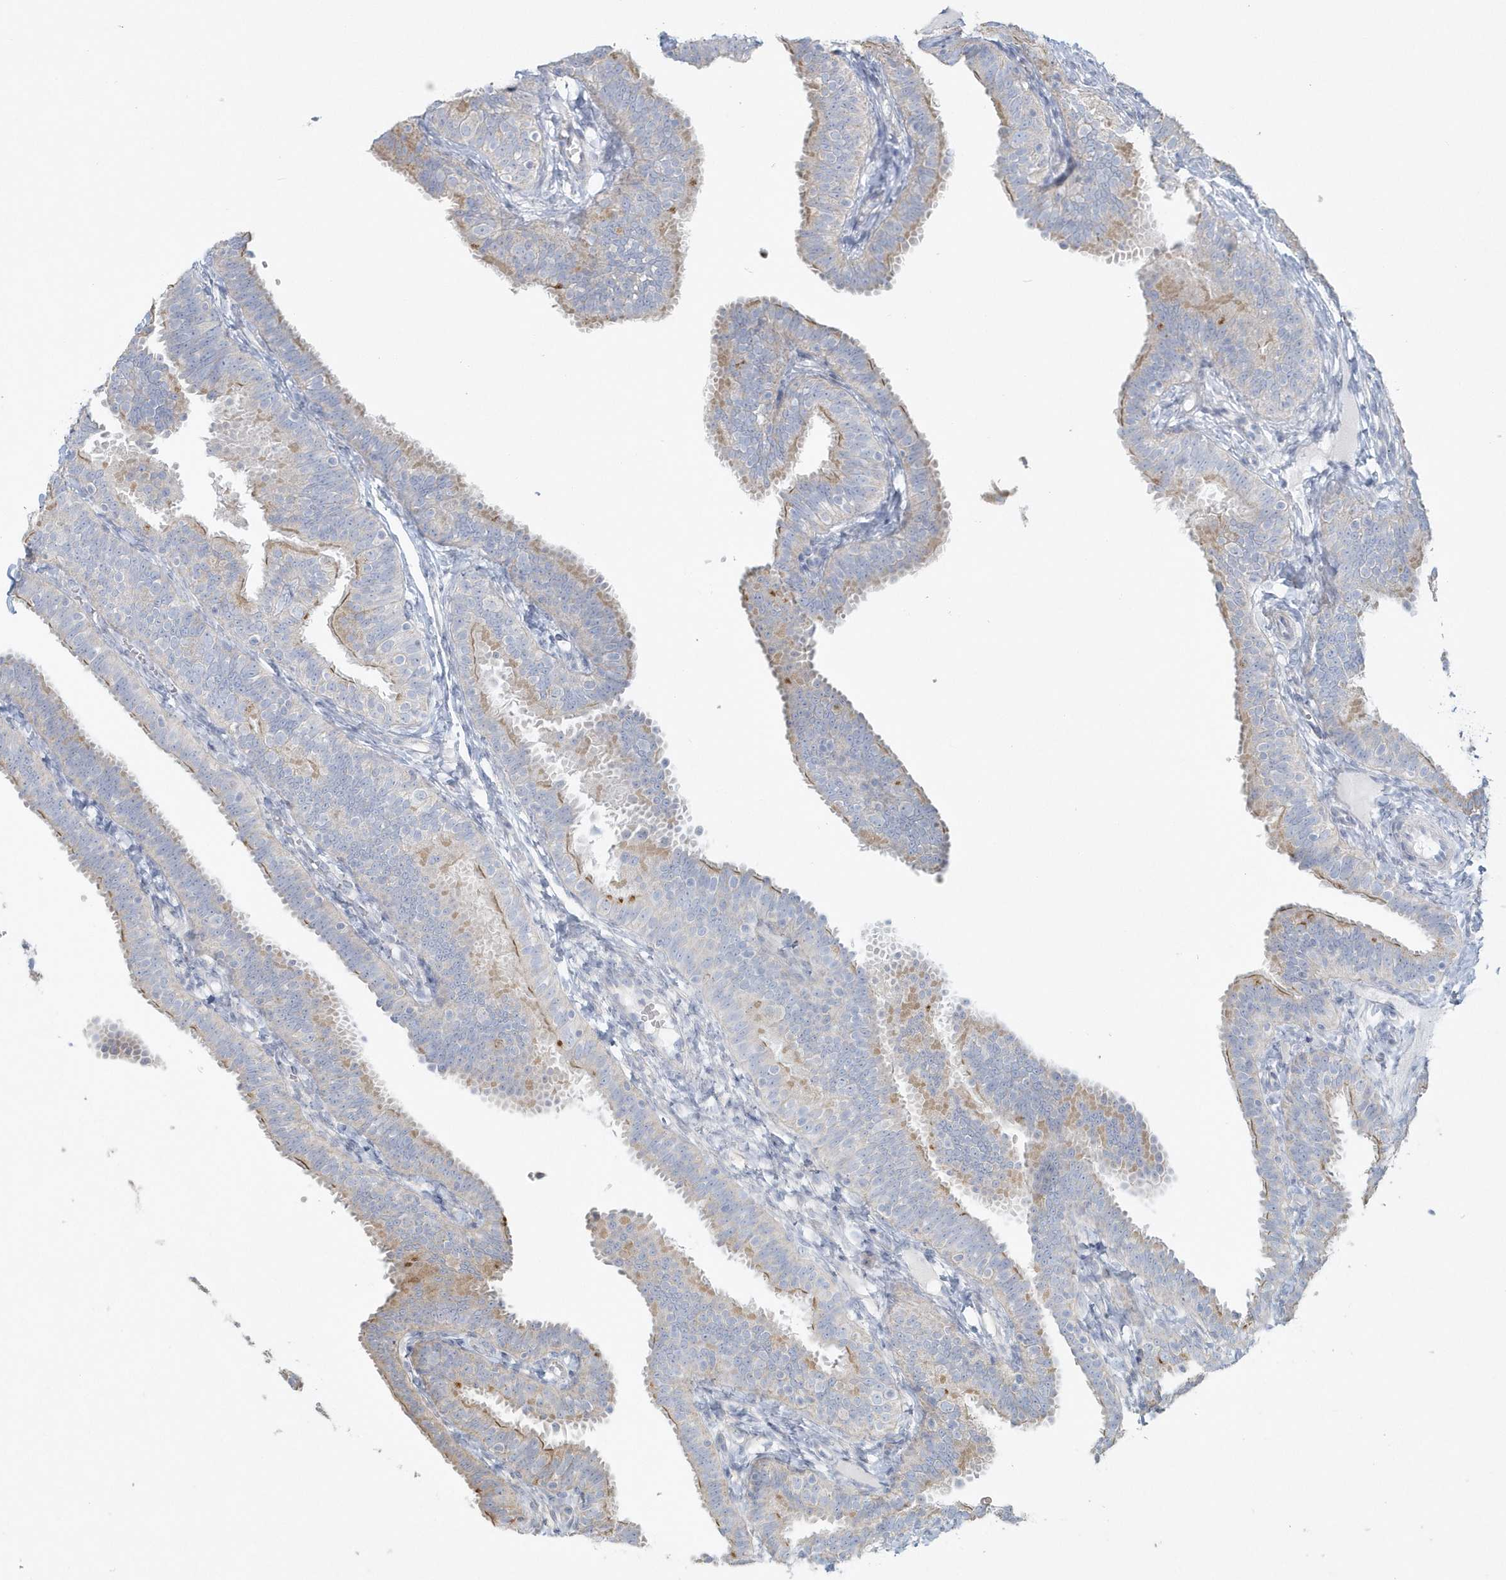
{"staining": {"intensity": "moderate", "quantity": "25%-75%", "location": "cytoplasmic/membranous"}, "tissue": "fallopian tube", "cell_type": "Glandular cells", "image_type": "normal", "snomed": [{"axis": "morphology", "description": "Normal tissue, NOS"}, {"axis": "topography", "description": "Fallopian tube"}], "caption": "Immunohistochemistry (IHC) micrograph of normal fallopian tube: human fallopian tube stained using immunohistochemistry (IHC) reveals medium levels of moderate protein expression localized specifically in the cytoplasmic/membranous of glandular cells, appearing as a cytoplasmic/membranous brown color.", "gene": "BLTP3A", "patient": {"sex": "female", "age": 35}}